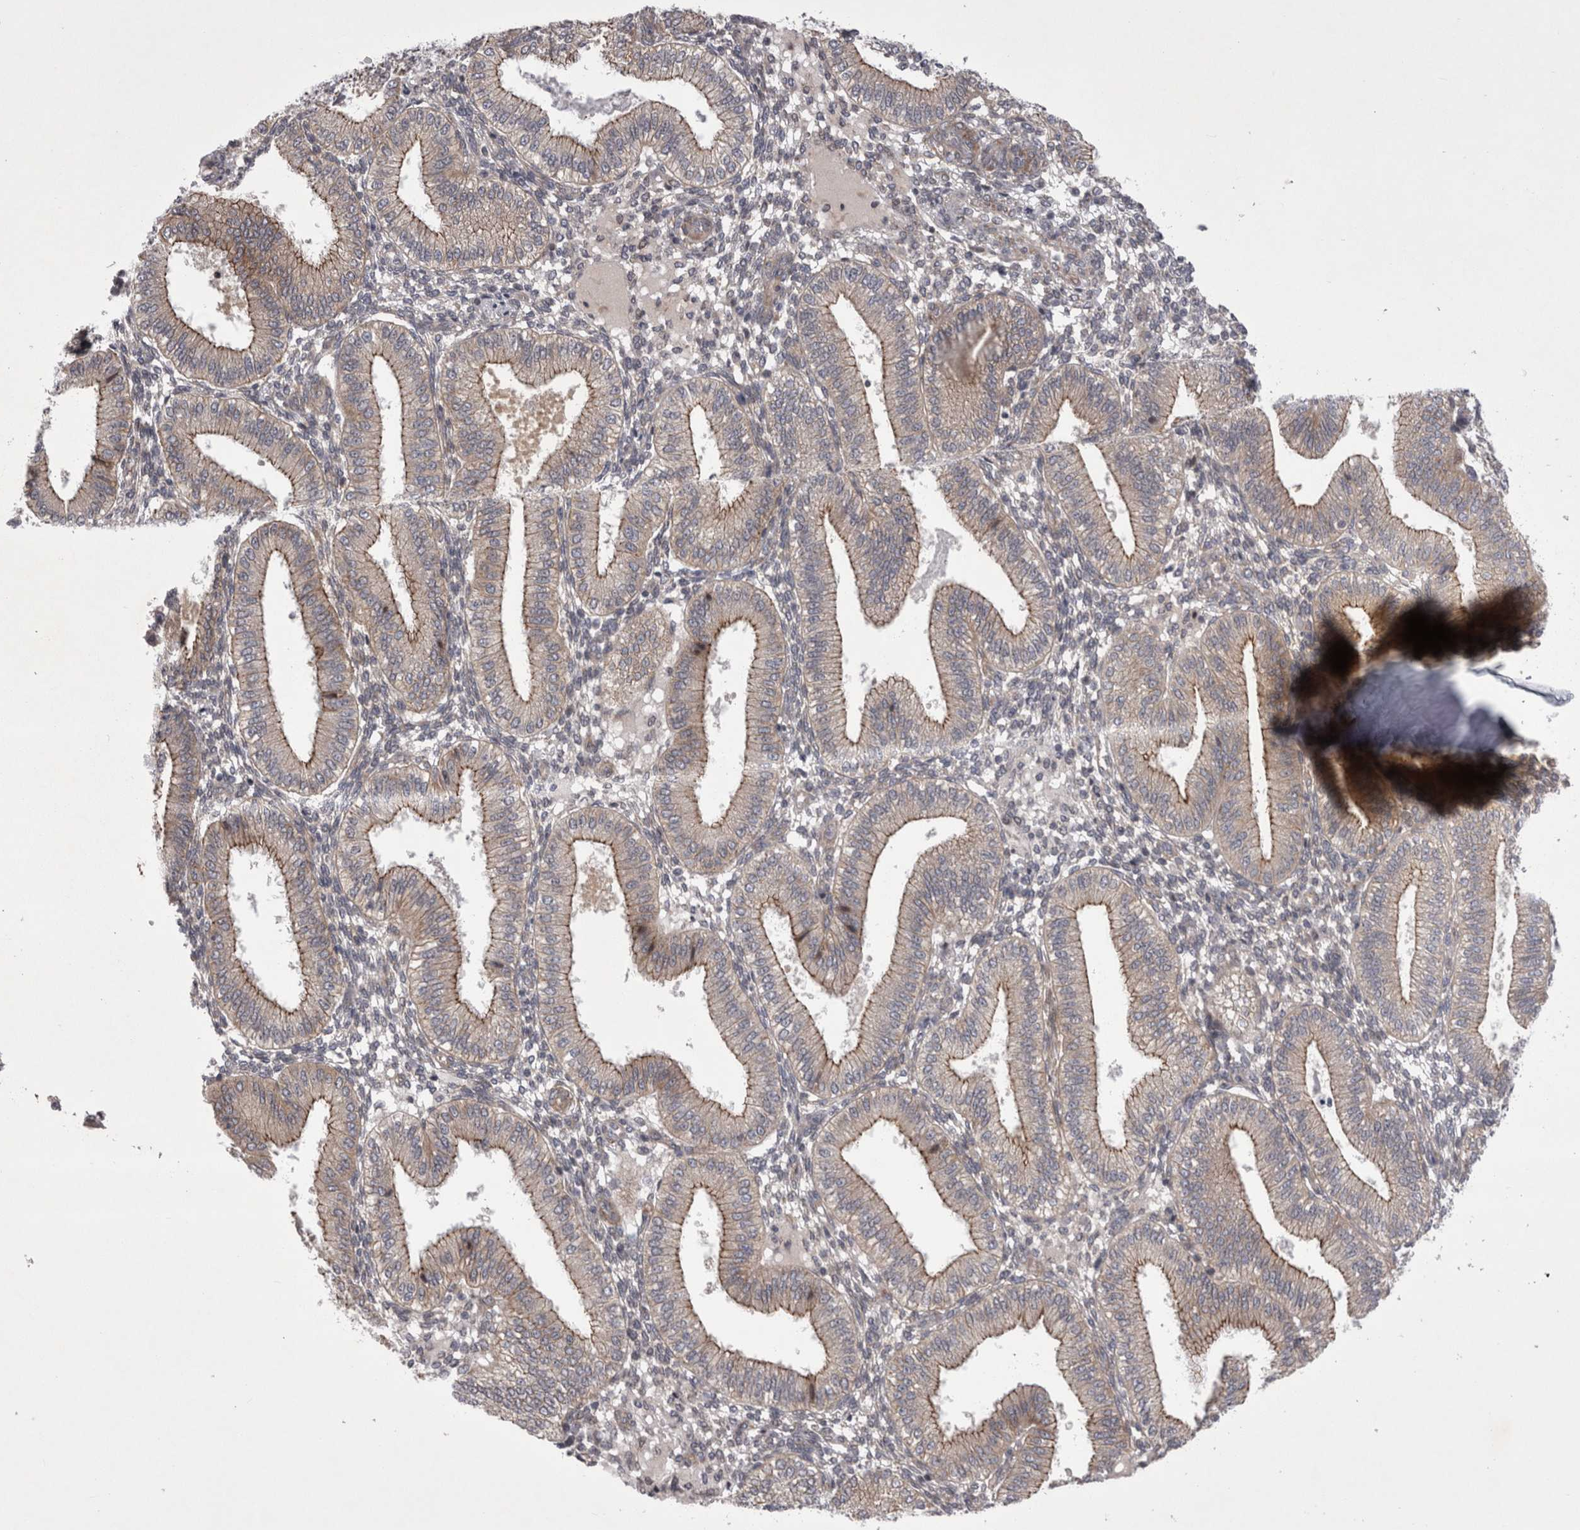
{"staining": {"intensity": "weak", "quantity": "25%-75%", "location": "cytoplasmic/membranous"}, "tissue": "endometrium", "cell_type": "Cells in endometrial stroma", "image_type": "normal", "snomed": [{"axis": "morphology", "description": "Normal tissue, NOS"}, {"axis": "topography", "description": "Endometrium"}], "caption": "DAB immunohistochemical staining of normal endometrium demonstrates weak cytoplasmic/membranous protein positivity in approximately 25%-75% of cells in endometrial stroma. Nuclei are stained in blue.", "gene": "NENF", "patient": {"sex": "female", "age": 39}}